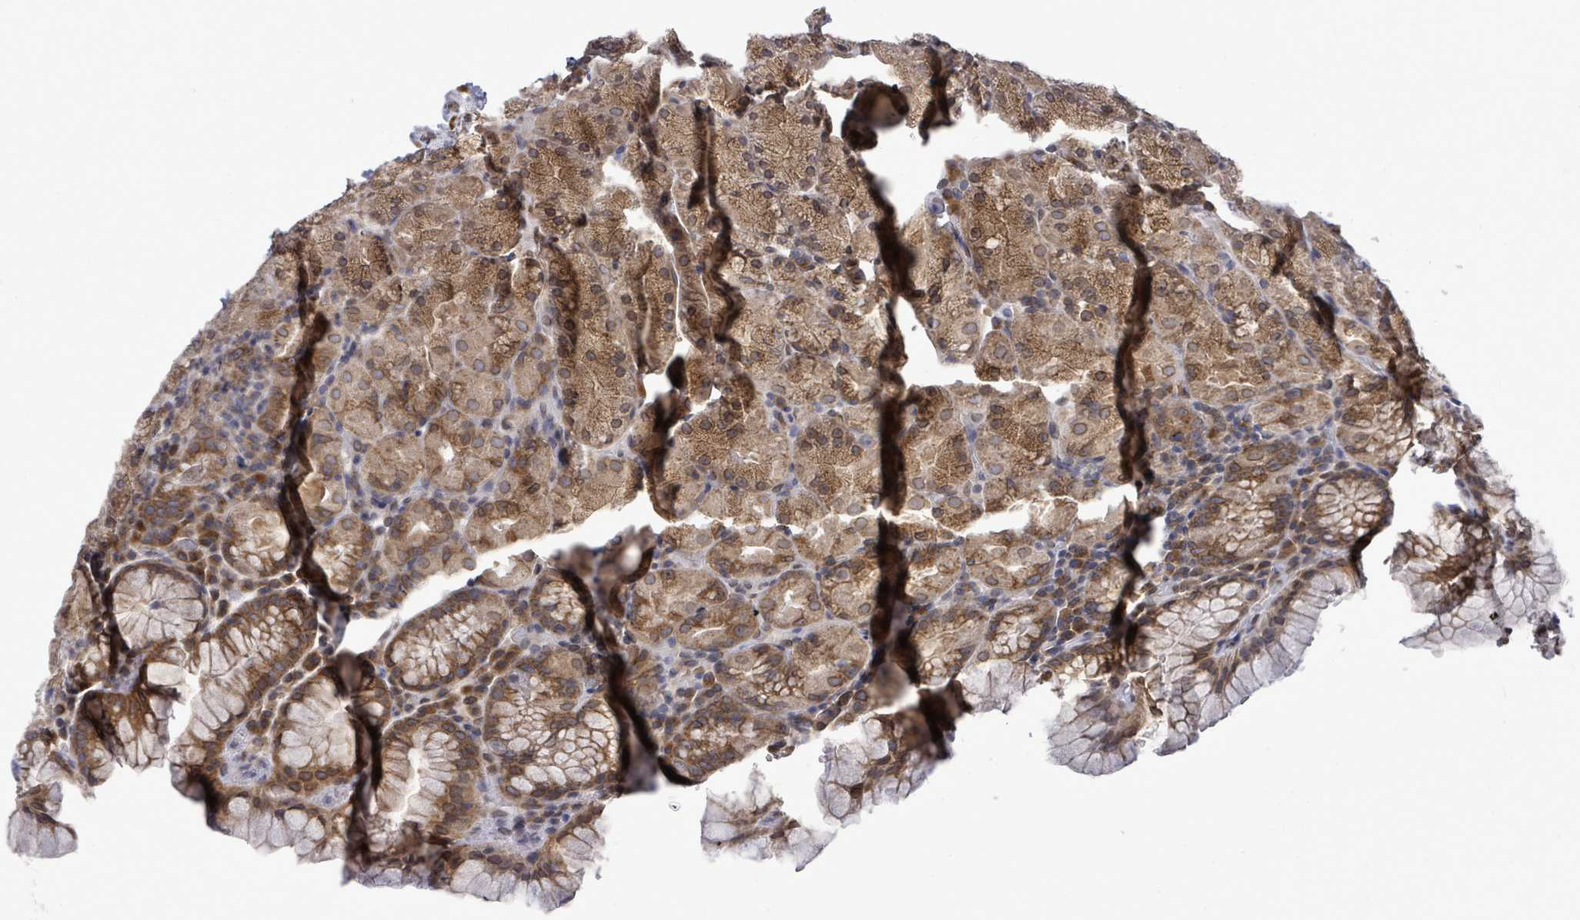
{"staining": {"intensity": "moderate", "quantity": ">75%", "location": "cytoplasmic/membranous,nuclear"}, "tissue": "stomach", "cell_type": "Glandular cells", "image_type": "normal", "snomed": [{"axis": "morphology", "description": "Normal tissue, NOS"}, {"axis": "topography", "description": "Stomach, upper"}, {"axis": "topography", "description": "Stomach, lower"}], "caption": "Immunohistochemical staining of normal stomach displays moderate cytoplasmic/membranous,nuclear protein staining in about >75% of glandular cells. (DAB IHC, brown staining for protein, blue staining for nuclei).", "gene": "ARFGAP1", "patient": {"sex": "male", "age": 80}}